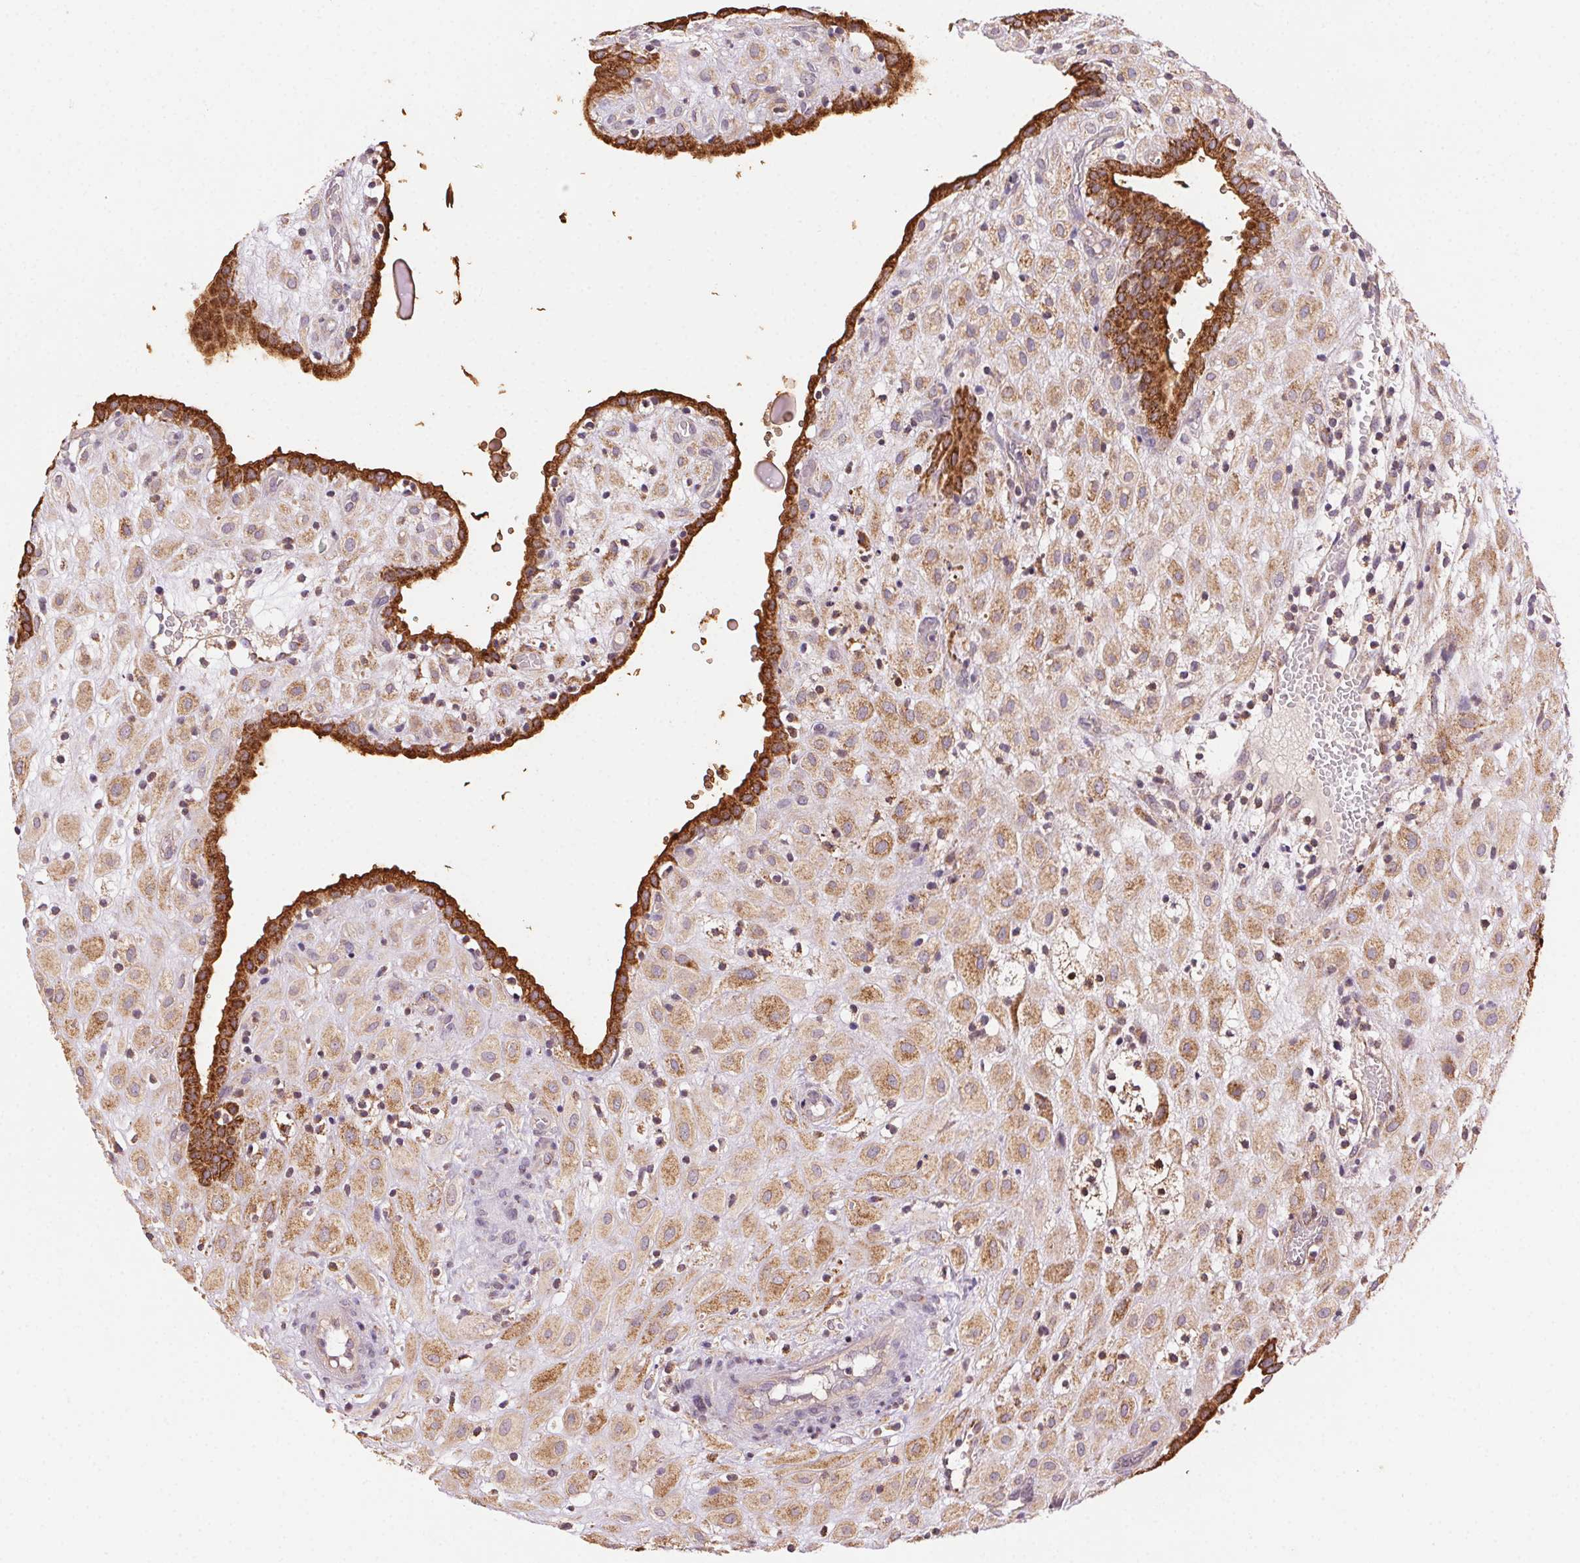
{"staining": {"intensity": "moderate", "quantity": ">75%", "location": "cytoplasmic/membranous"}, "tissue": "placenta", "cell_type": "Decidual cells", "image_type": "normal", "snomed": [{"axis": "morphology", "description": "Normal tissue, NOS"}, {"axis": "topography", "description": "Placenta"}], "caption": "Protein positivity by immunohistochemistry reveals moderate cytoplasmic/membranous positivity in approximately >75% of decidual cells in unremarkable placenta. Nuclei are stained in blue.", "gene": "FNBP1L", "patient": {"sex": "female", "age": 24}}